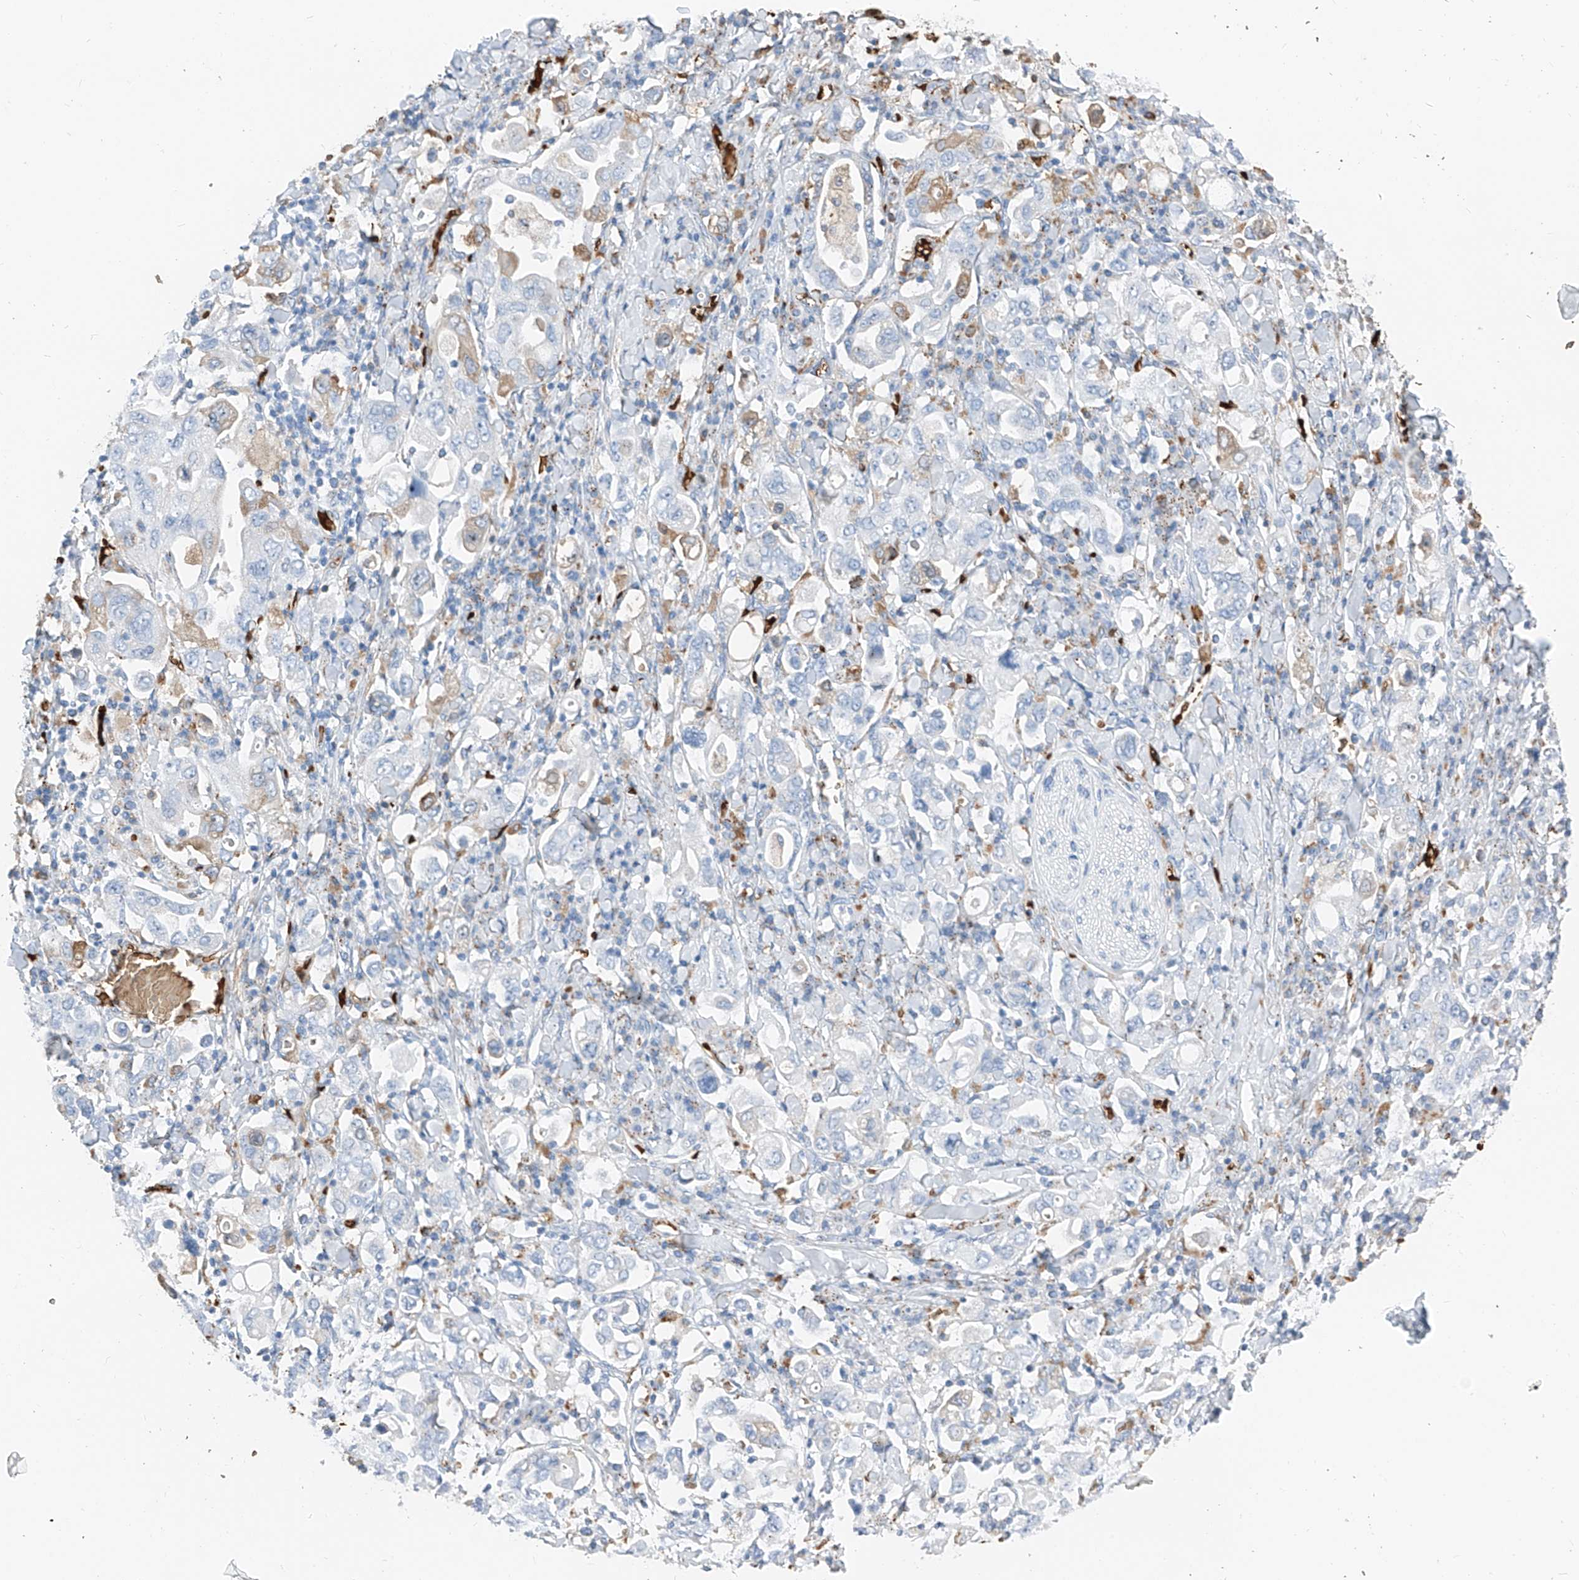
{"staining": {"intensity": "negative", "quantity": "none", "location": "none"}, "tissue": "stomach cancer", "cell_type": "Tumor cells", "image_type": "cancer", "snomed": [{"axis": "morphology", "description": "Adenocarcinoma, NOS"}, {"axis": "topography", "description": "Stomach, upper"}], "caption": "Immunohistochemistry (IHC) image of adenocarcinoma (stomach) stained for a protein (brown), which shows no positivity in tumor cells. Brightfield microscopy of immunohistochemistry stained with DAB (3,3'-diaminobenzidine) (brown) and hematoxylin (blue), captured at high magnification.", "gene": "PRSS23", "patient": {"sex": "male", "age": 62}}